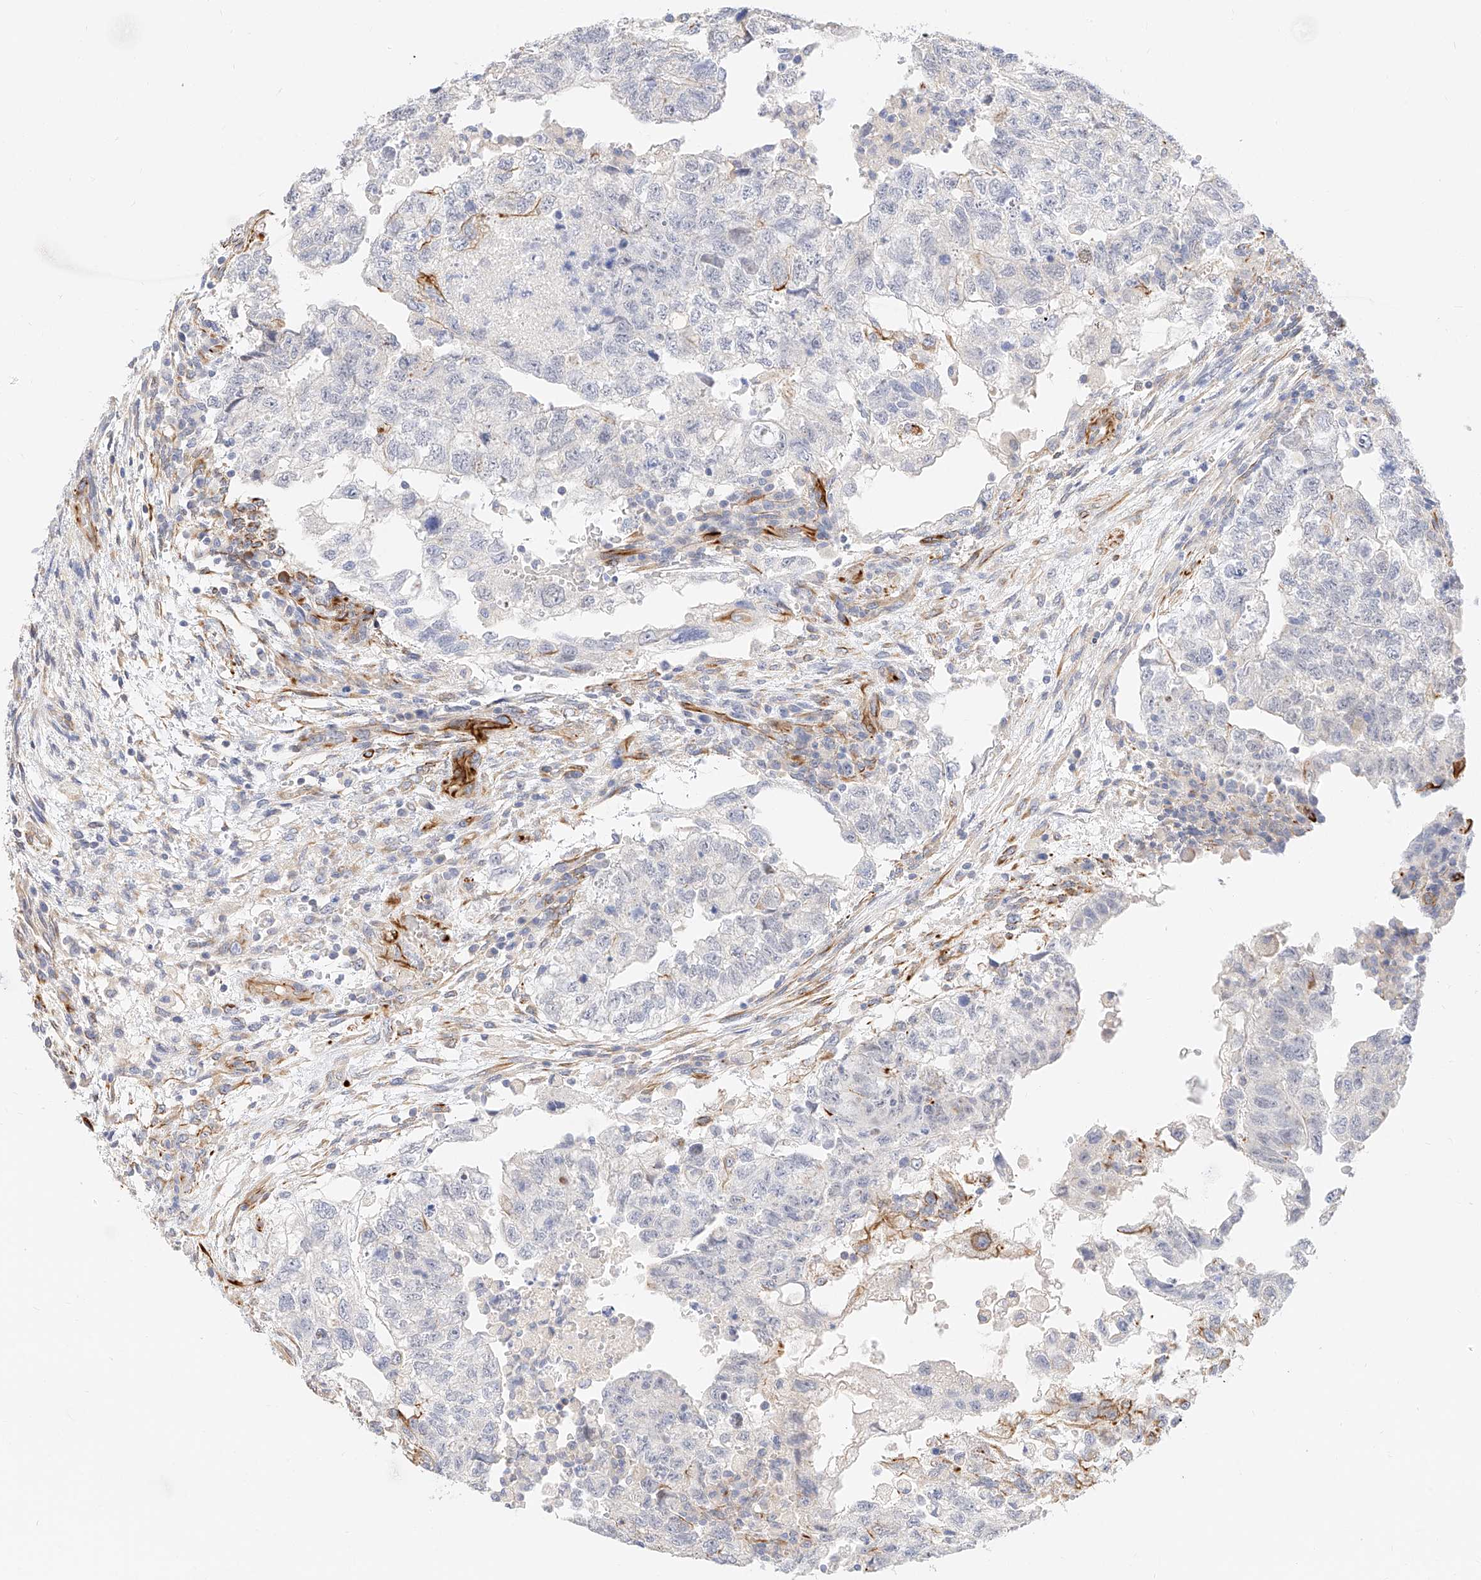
{"staining": {"intensity": "negative", "quantity": "none", "location": "none"}, "tissue": "testis cancer", "cell_type": "Tumor cells", "image_type": "cancer", "snomed": [{"axis": "morphology", "description": "Carcinoma, Embryonal, NOS"}, {"axis": "topography", "description": "Testis"}], "caption": "Testis cancer was stained to show a protein in brown. There is no significant staining in tumor cells.", "gene": "CDCP2", "patient": {"sex": "male", "age": 36}}